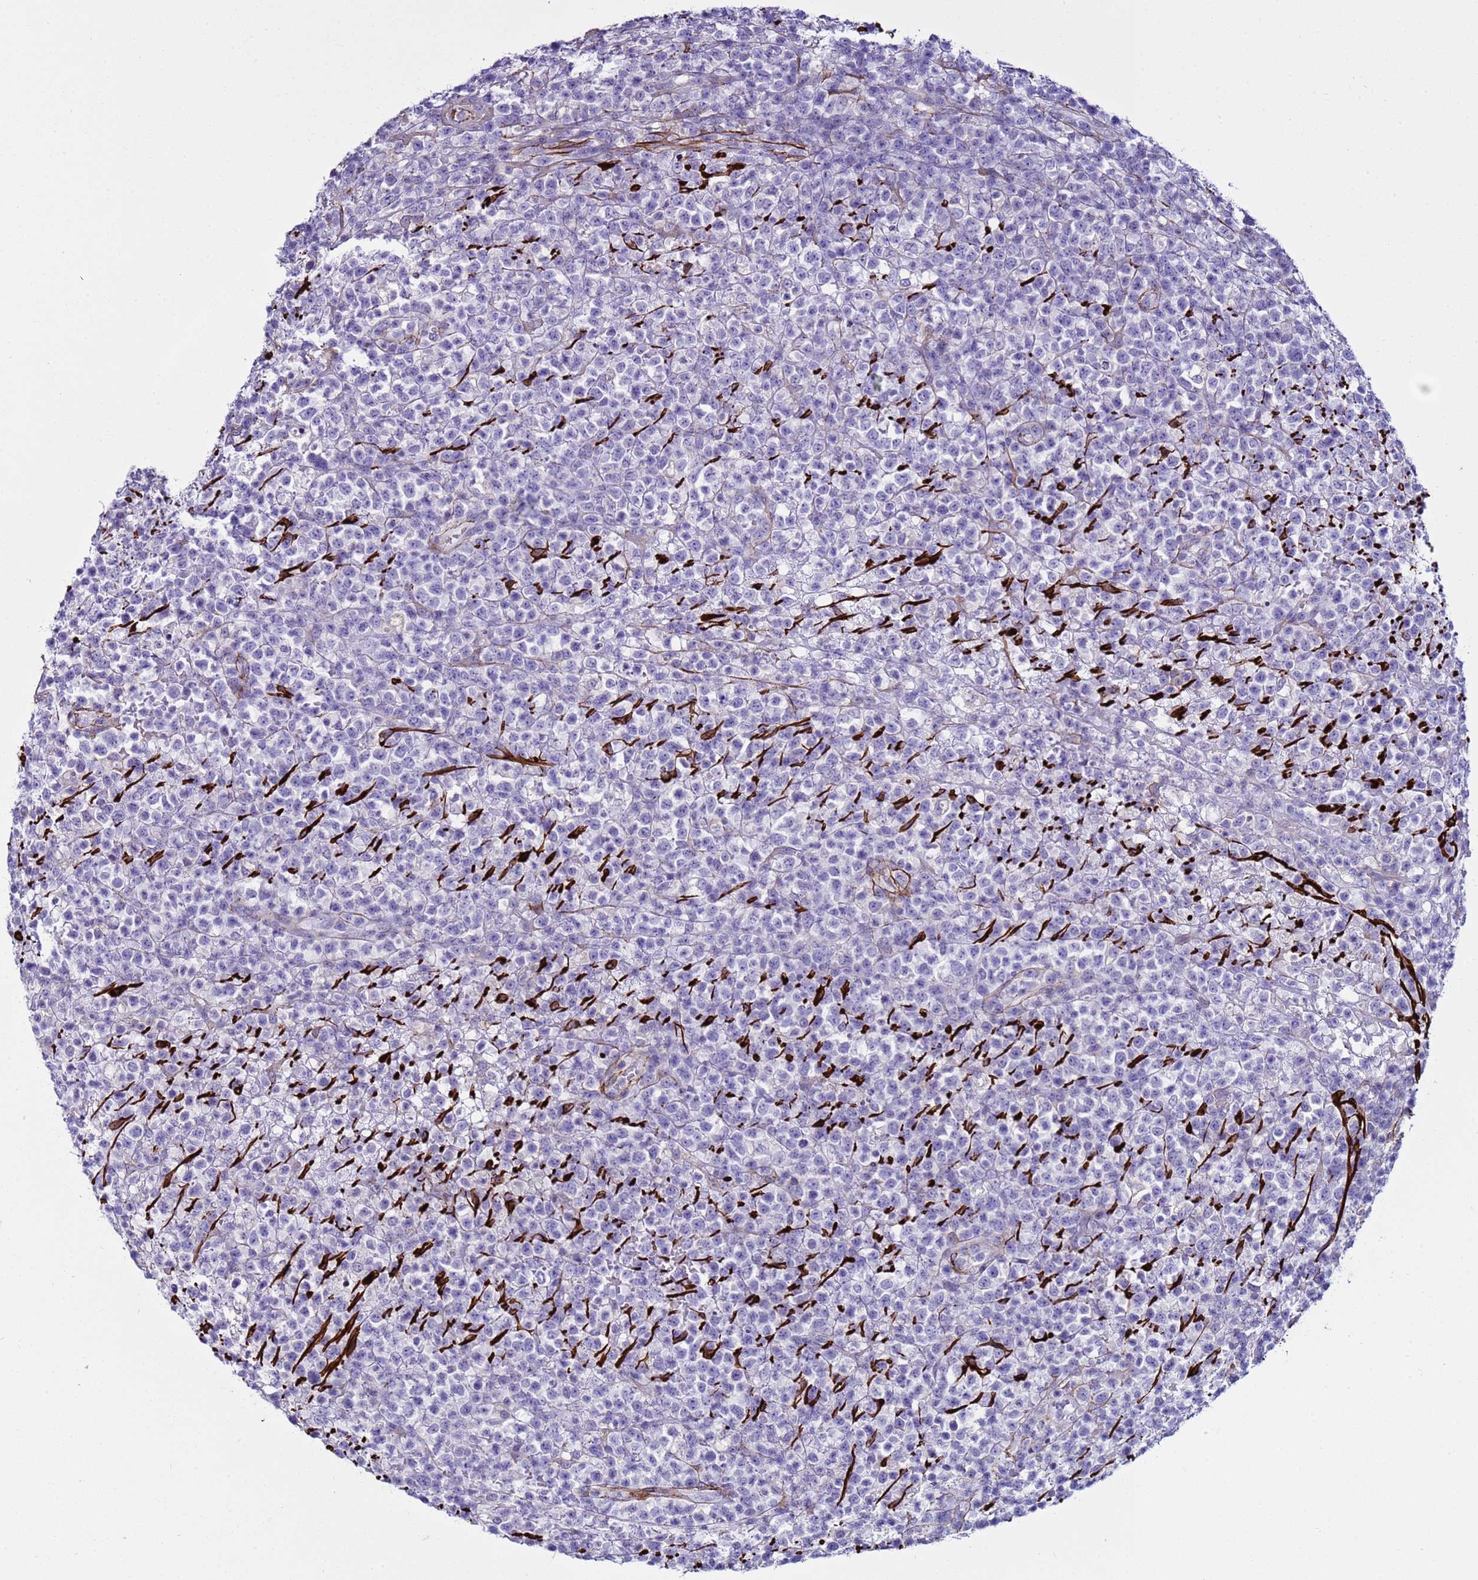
{"staining": {"intensity": "negative", "quantity": "none", "location": "none"}, "tissue": "lymphoma", "cell_type": "Tumor cells", "image_type": "cancer", "snomed": [{"axis": "morphology", "description": "Malignant lymphoma, non-Hodgkin's type, High grade"}, {"axis": "topography", "description": "Colon"}], "caption": "Malignant lymphoma, non-Hodgkin's type (high-grade) was stained to show a protein in brown. There is no significant staining in tumor cells.", "gene": "RABL2B", "patient": {"sex": "female", "age": 53}}